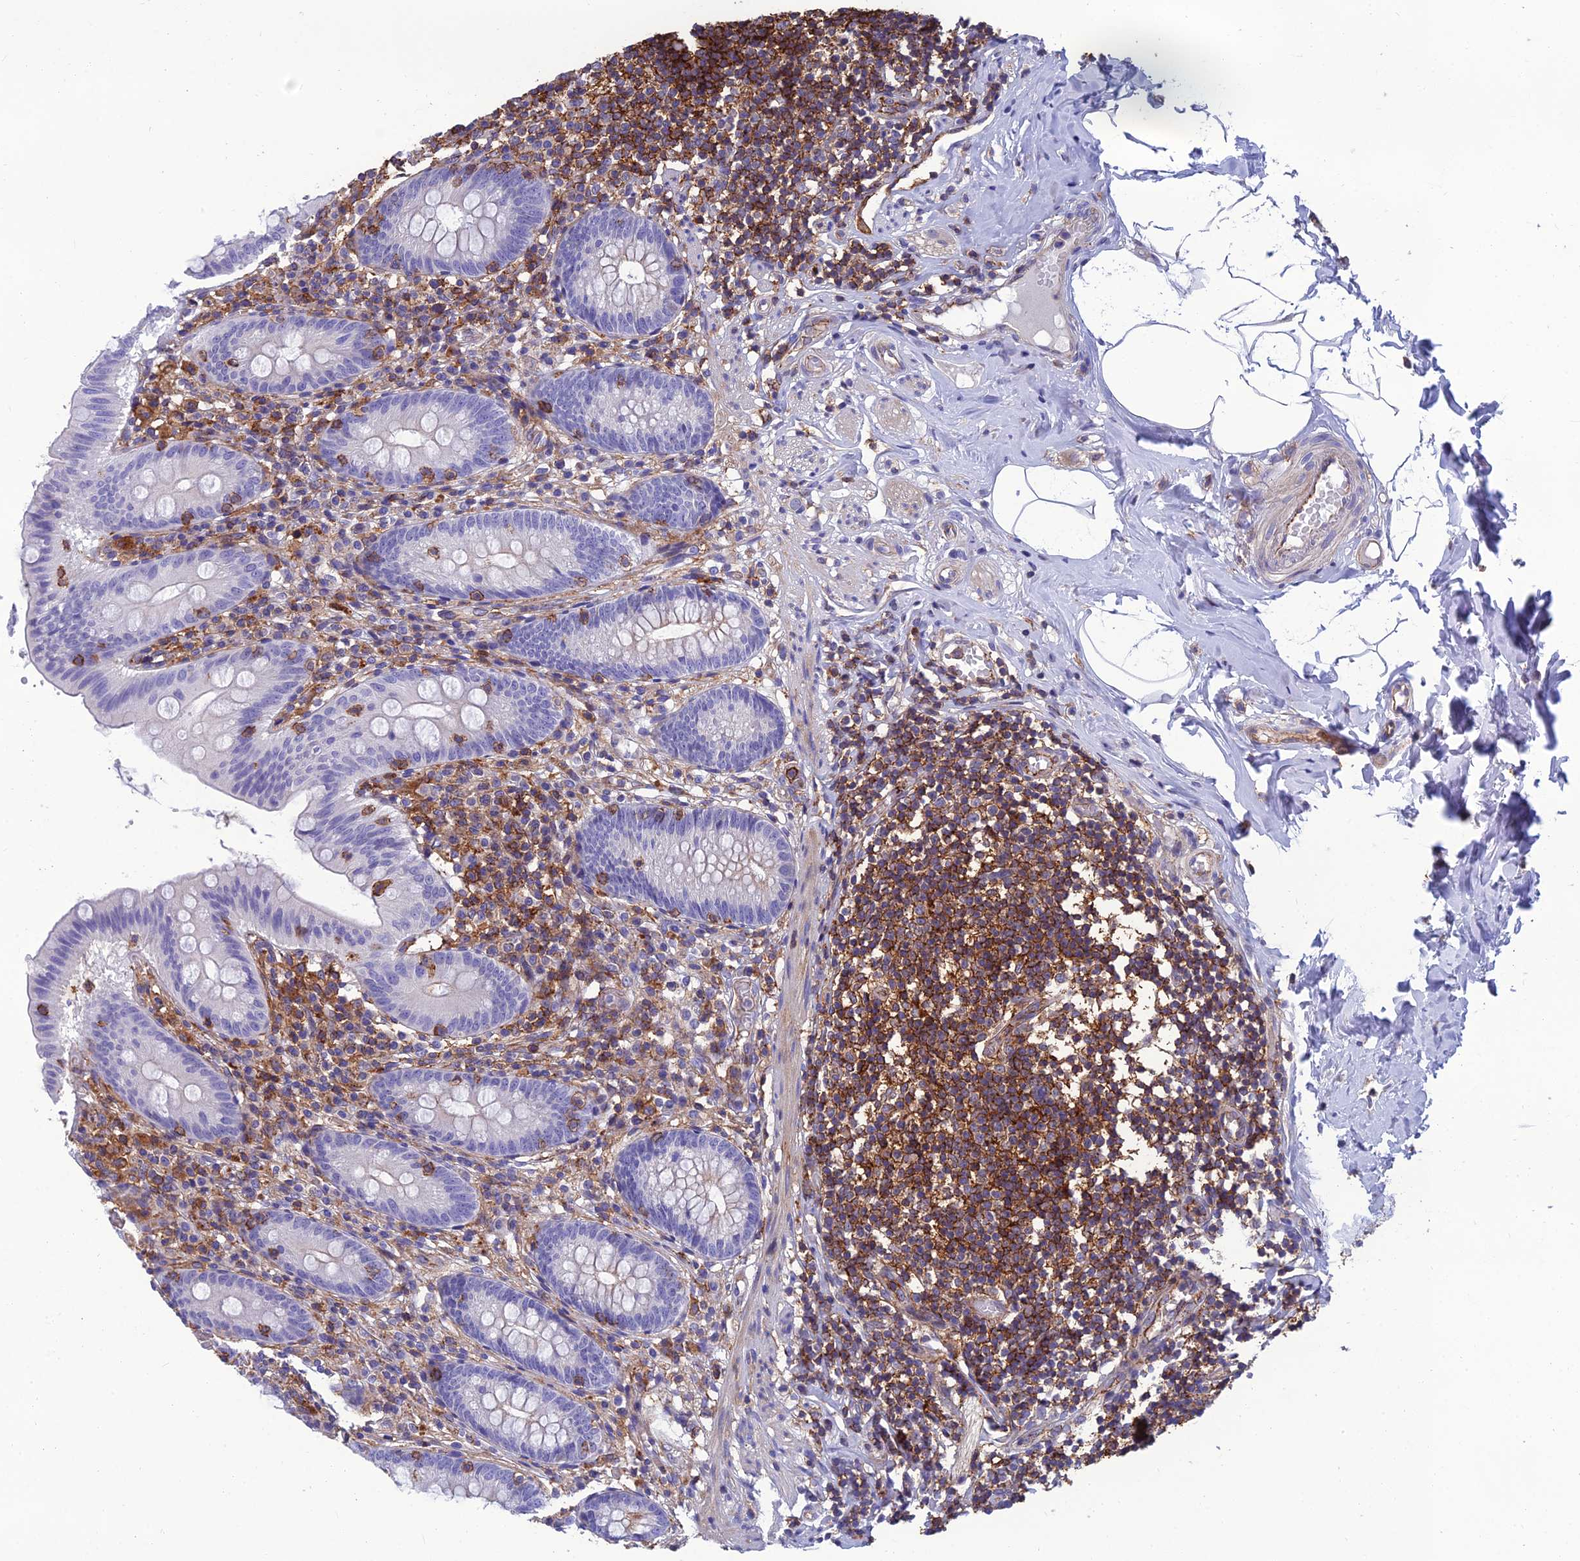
{"staining": {"intensity": "negative", "quantity": "none", "location": "none"}, "tissue": "appendix", "cell_type": "Glandular cells", "image_type": "normal", "snomed": [{"axis": "morphology", "description": "Normal tissue, NOS"}, {"axis": "topography", "description": "Appendix"}], "caption": "IHC of benign appendix demonstrates no staining in glandular cells.", "gene": "PPP1R18", "patient": {"sex": "male", "age": 55}}